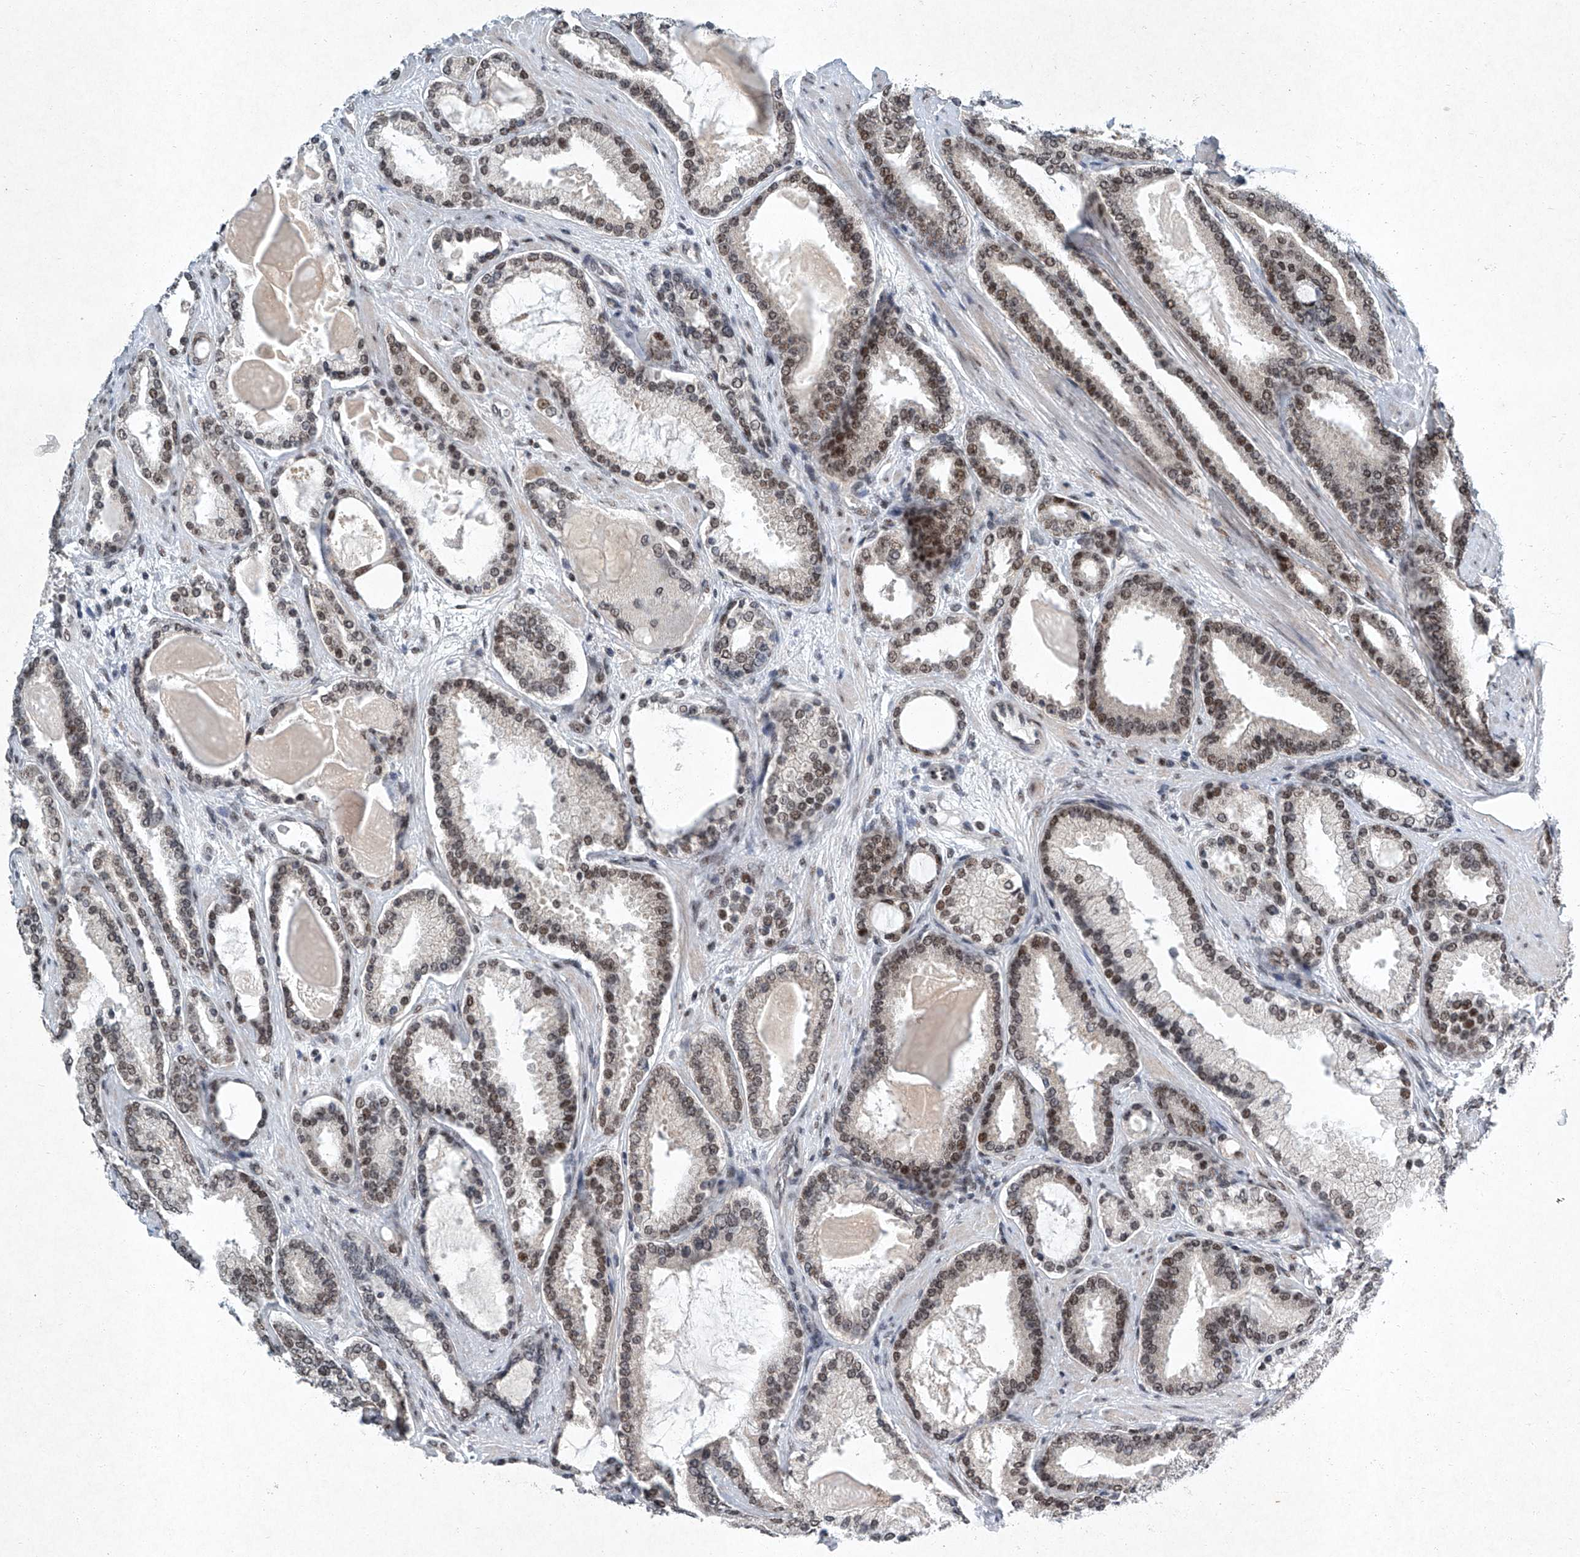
{"staining": {"intensity": "moderate", "quantity": ">75%", "location": "nuclear"}, "tissue": "prostate cancer", "cell_type": "Tumor cells", "image_type": "cancer", "snomed": [{"axis": "morphology", "description": "Adenocarcinoma, High grade"}, {"axis": "topography", "description": "Prostate"}], "caption": "Moderate nuclear staining for a protein is seen in approximately >75% of tumor cells of prostate cancer (adenocarcinoma (high-grade)) using immunohistochemistry (IHC).", "gene": "TFDP1", "patient": {"sex": "male", "age": 60}}